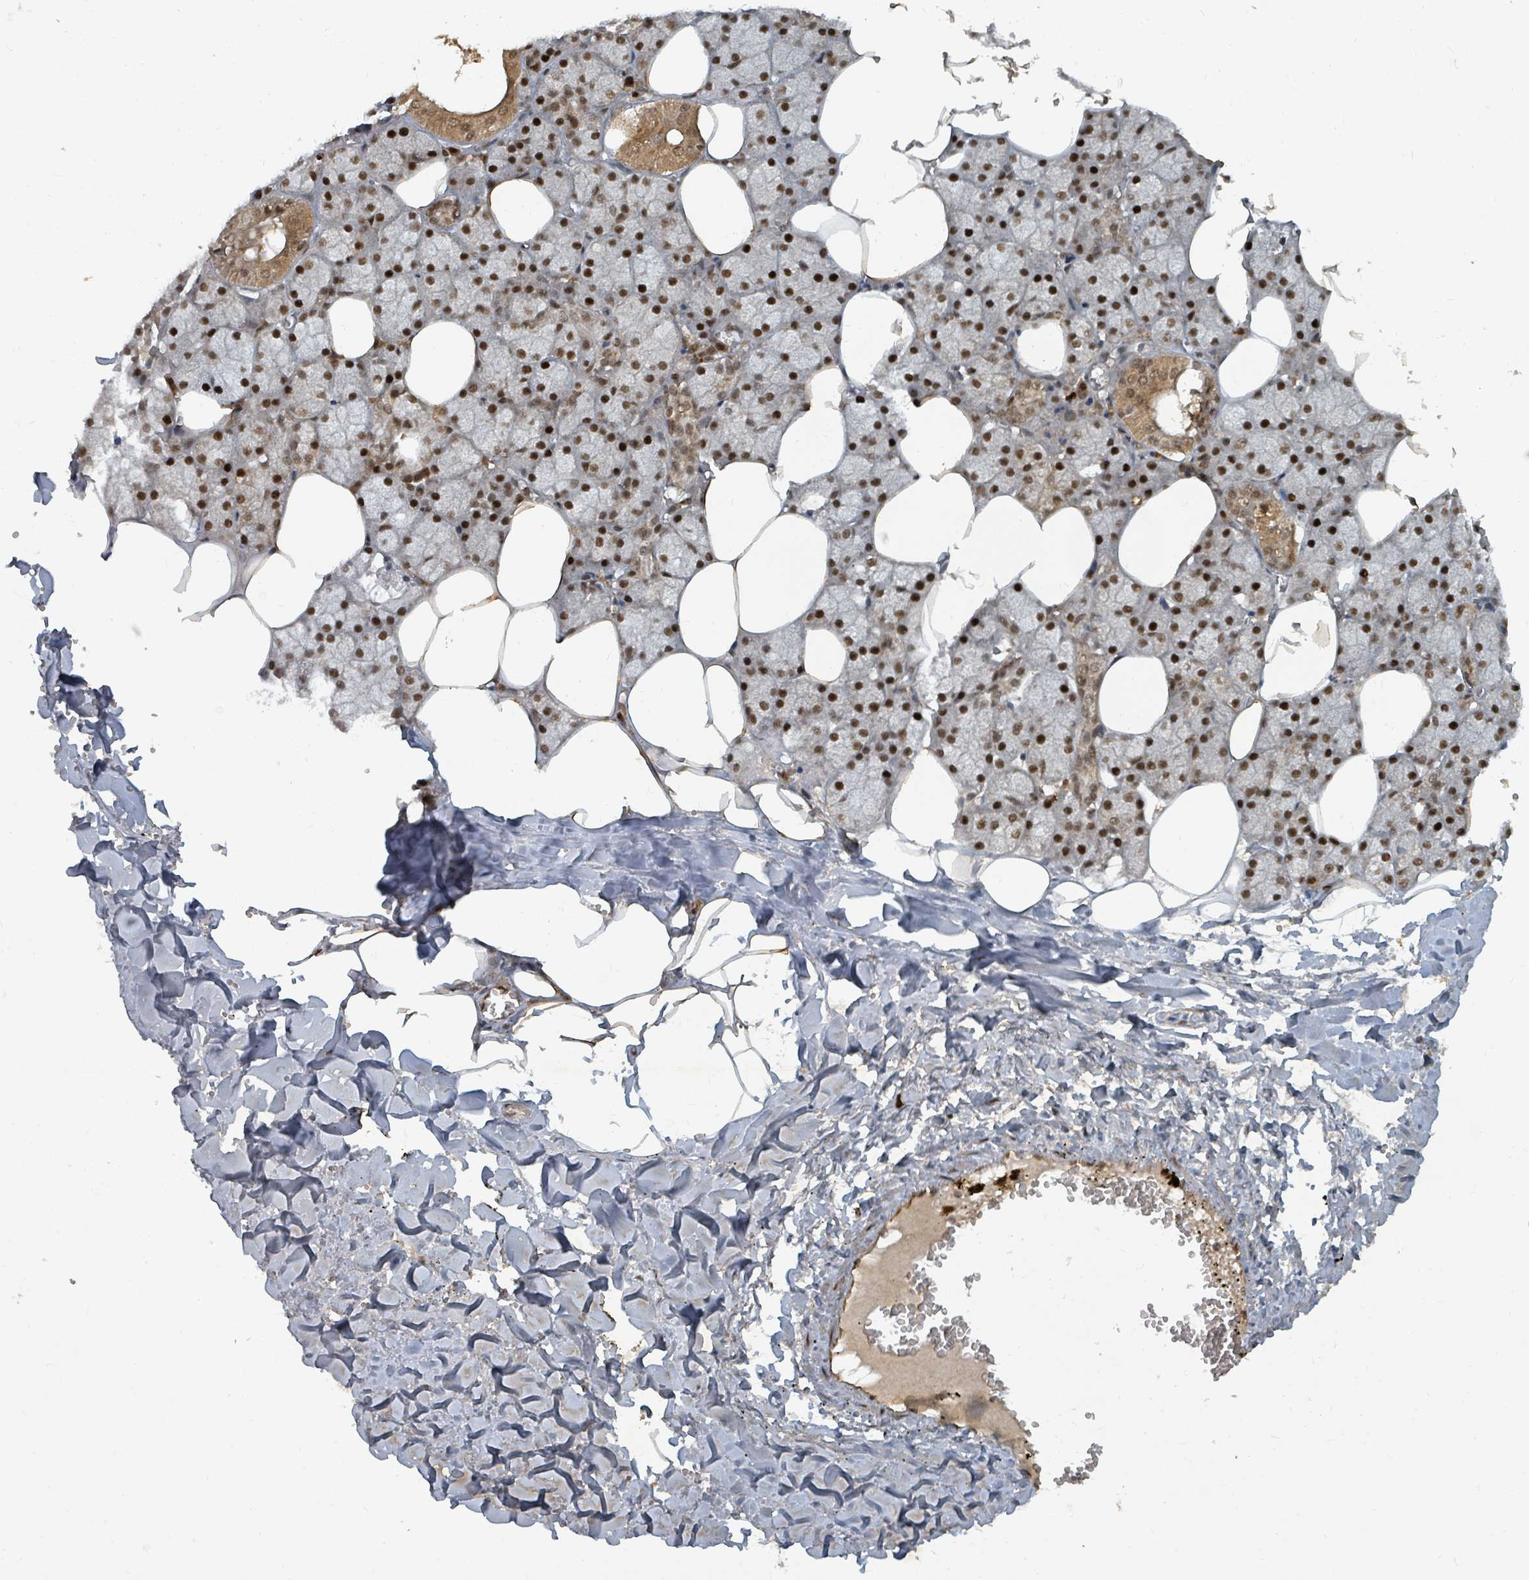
{"staining": {"intensity": "strong", "quantity": ">75%", "location": "cytoplasmic/membranous,nuclear"}, "tissue": "salivary gland", "cell_type": "Glandular cells", "image_type": "normal", "snomed": [{"axis": "morphology", "description": "Normal tissue, NOS"}, {"axis": "topography", "description": "Salivary gland"}], "caption": "The image shows staining of benign salivary gland, revealing strong cytoplasmic/membranous,nuclear protein positivity (brown color) within glandular cells. The staining was performed using DAB, with brown indicating positive protein expression. Nuclei are stained blue with hematoxylin.", "gene": "KDM4E", "patient": {"sex": "male", "age": 62}}